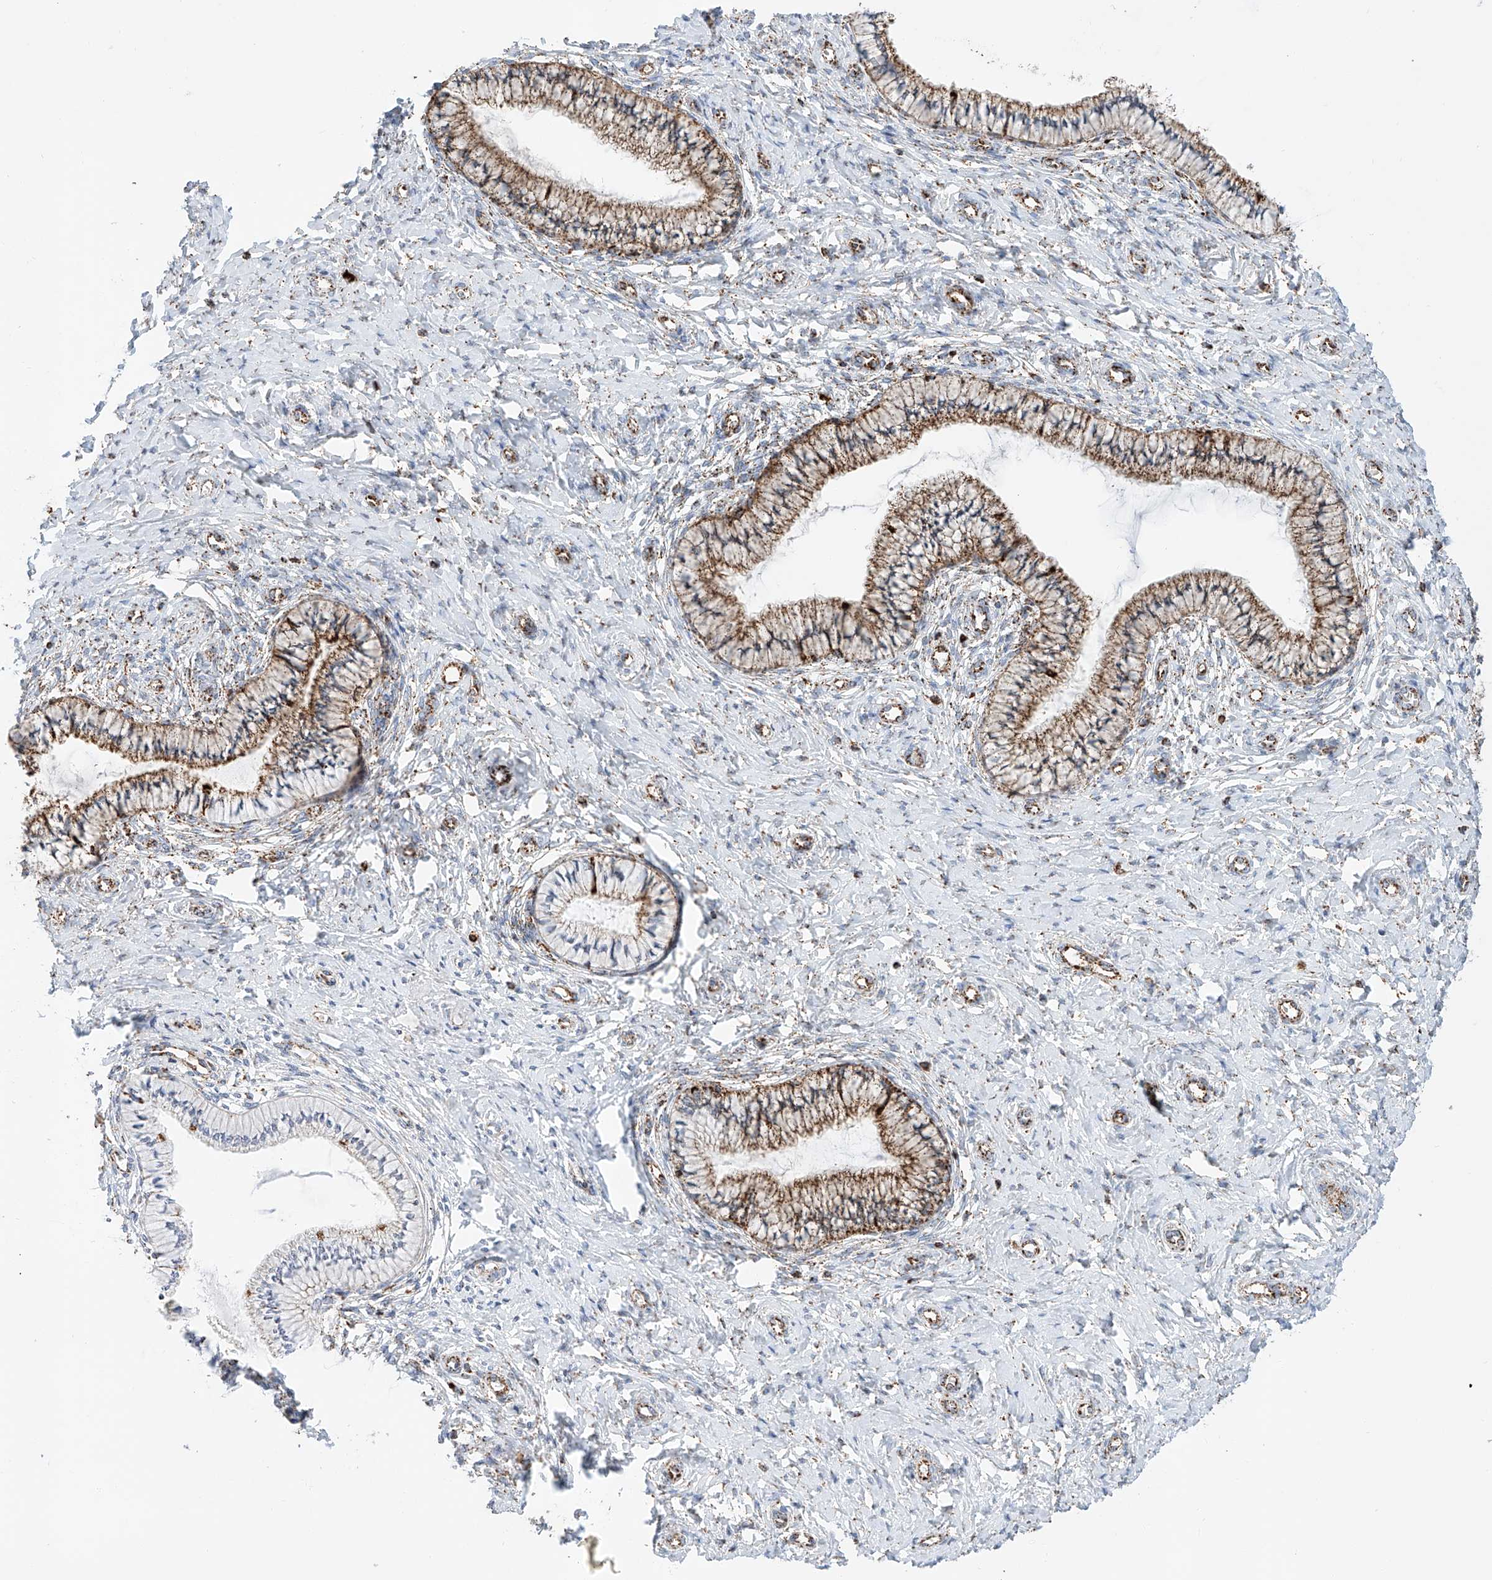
{"staining": {"intensity": "moderate", "quantity": ">75%", "location": "cytoplasmic/membranous"}, "tissue": "cervix", "cell_type": "Glandular cells", "image_type": "normal", "snomed": [{"axis": "morphology", "description": "Normal tissue, NOS"}, {"axis": "topography", "description": "Cervix"}], "caption": "Immunohistochemical staining of normal human cervix shows moderate cytoplasmic/membranous protein expression in approximately >75% of glandular cells. The protein is shown in brown color, while the nuclei are stained blue.", "gene": "TTC27", "patient": {"sex": "female", "age": 36}}